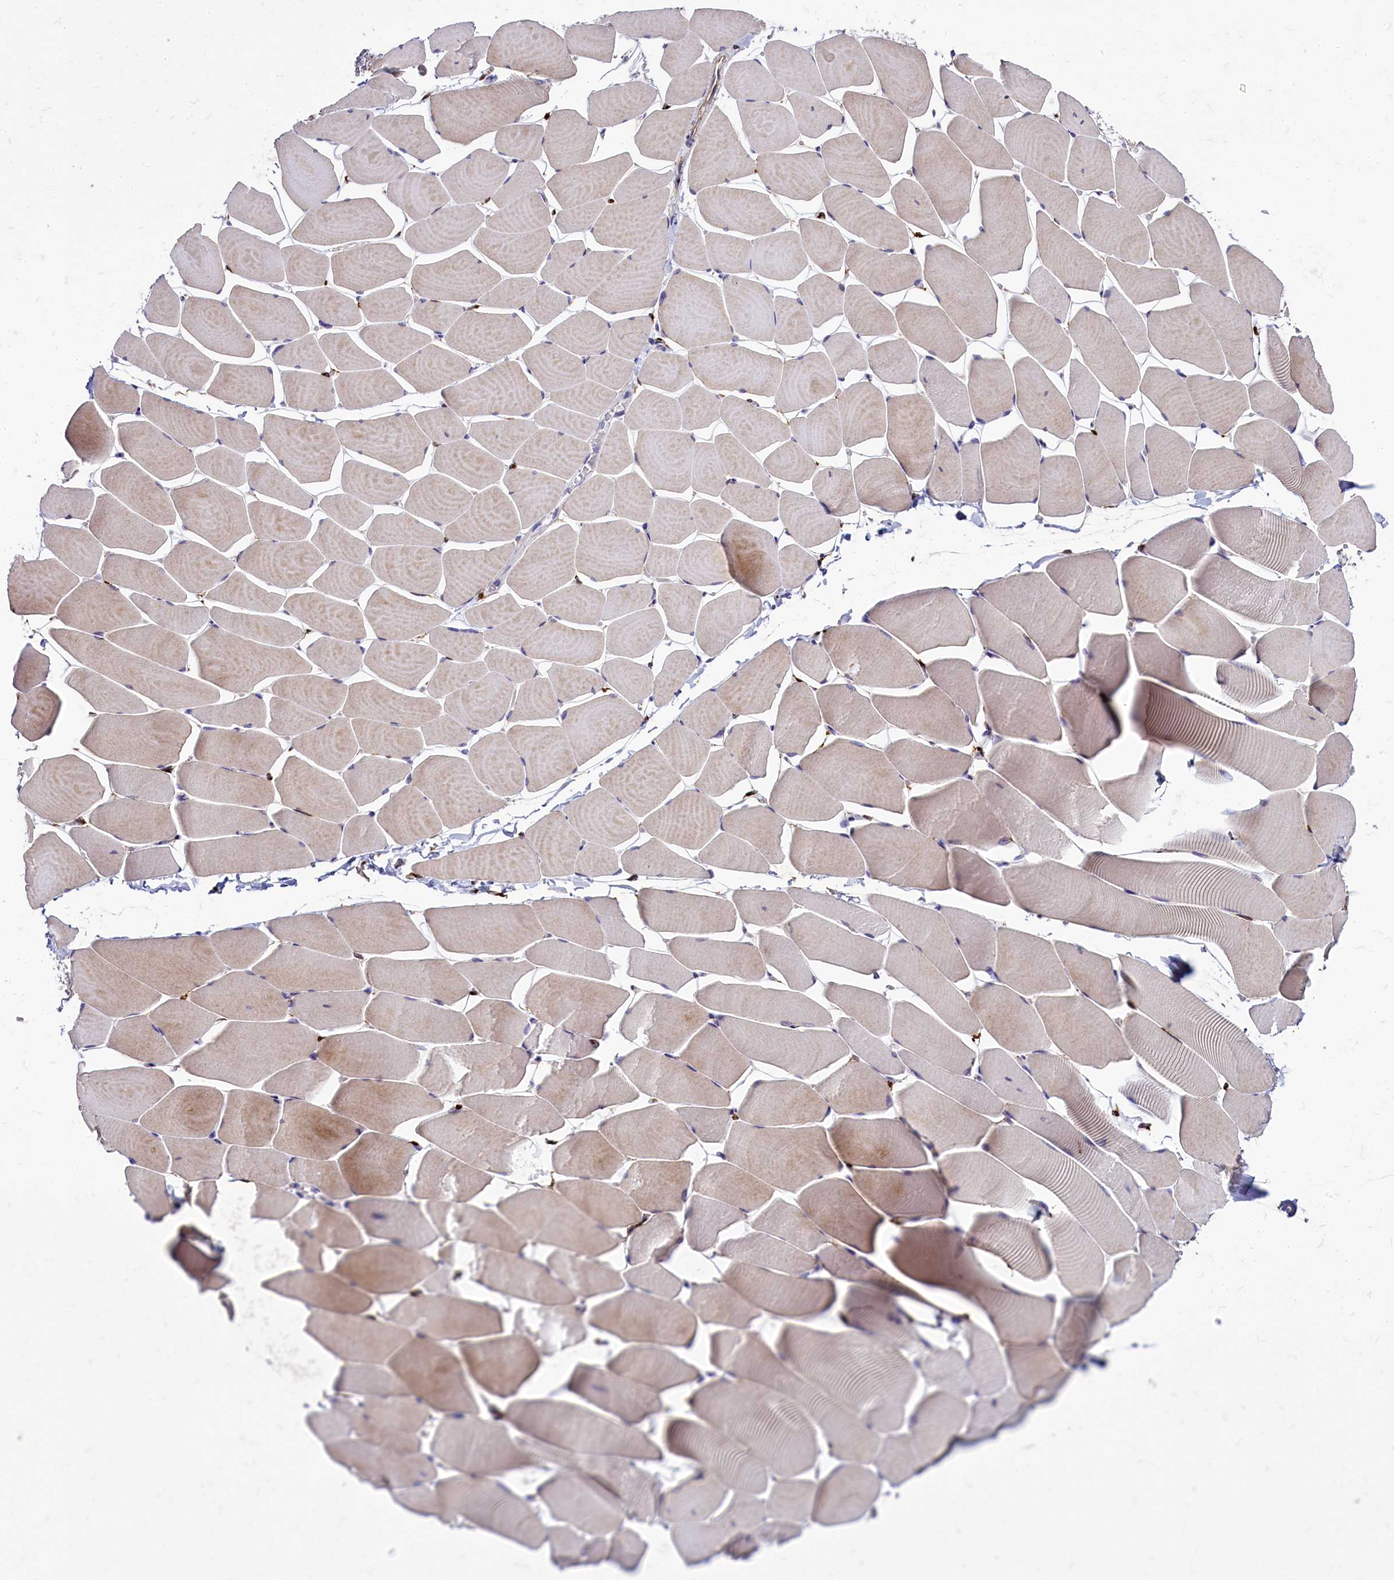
{"staining": {"intensity": "weak", "quantity": "25%-75%", "location": "cytoplasmic/membranous"}, "tissue": "skeletal muscle", "cell_type": "Myocytes", "image_type": "normal", "snomed": [{"axis": "morphology", "description": "Normal tissue, NOS"}, {"axis": "topography", "description": "Skeletal muscle"}], "caption": "Protein staining of normal skeletal muscle reveals weak cytoplasmic/membranous staining in approximately 25%-75% of myocytes. Nuclei are stained in blue.", "gene": "MRC2", "patient": {"sex": "male", "age": 25}}